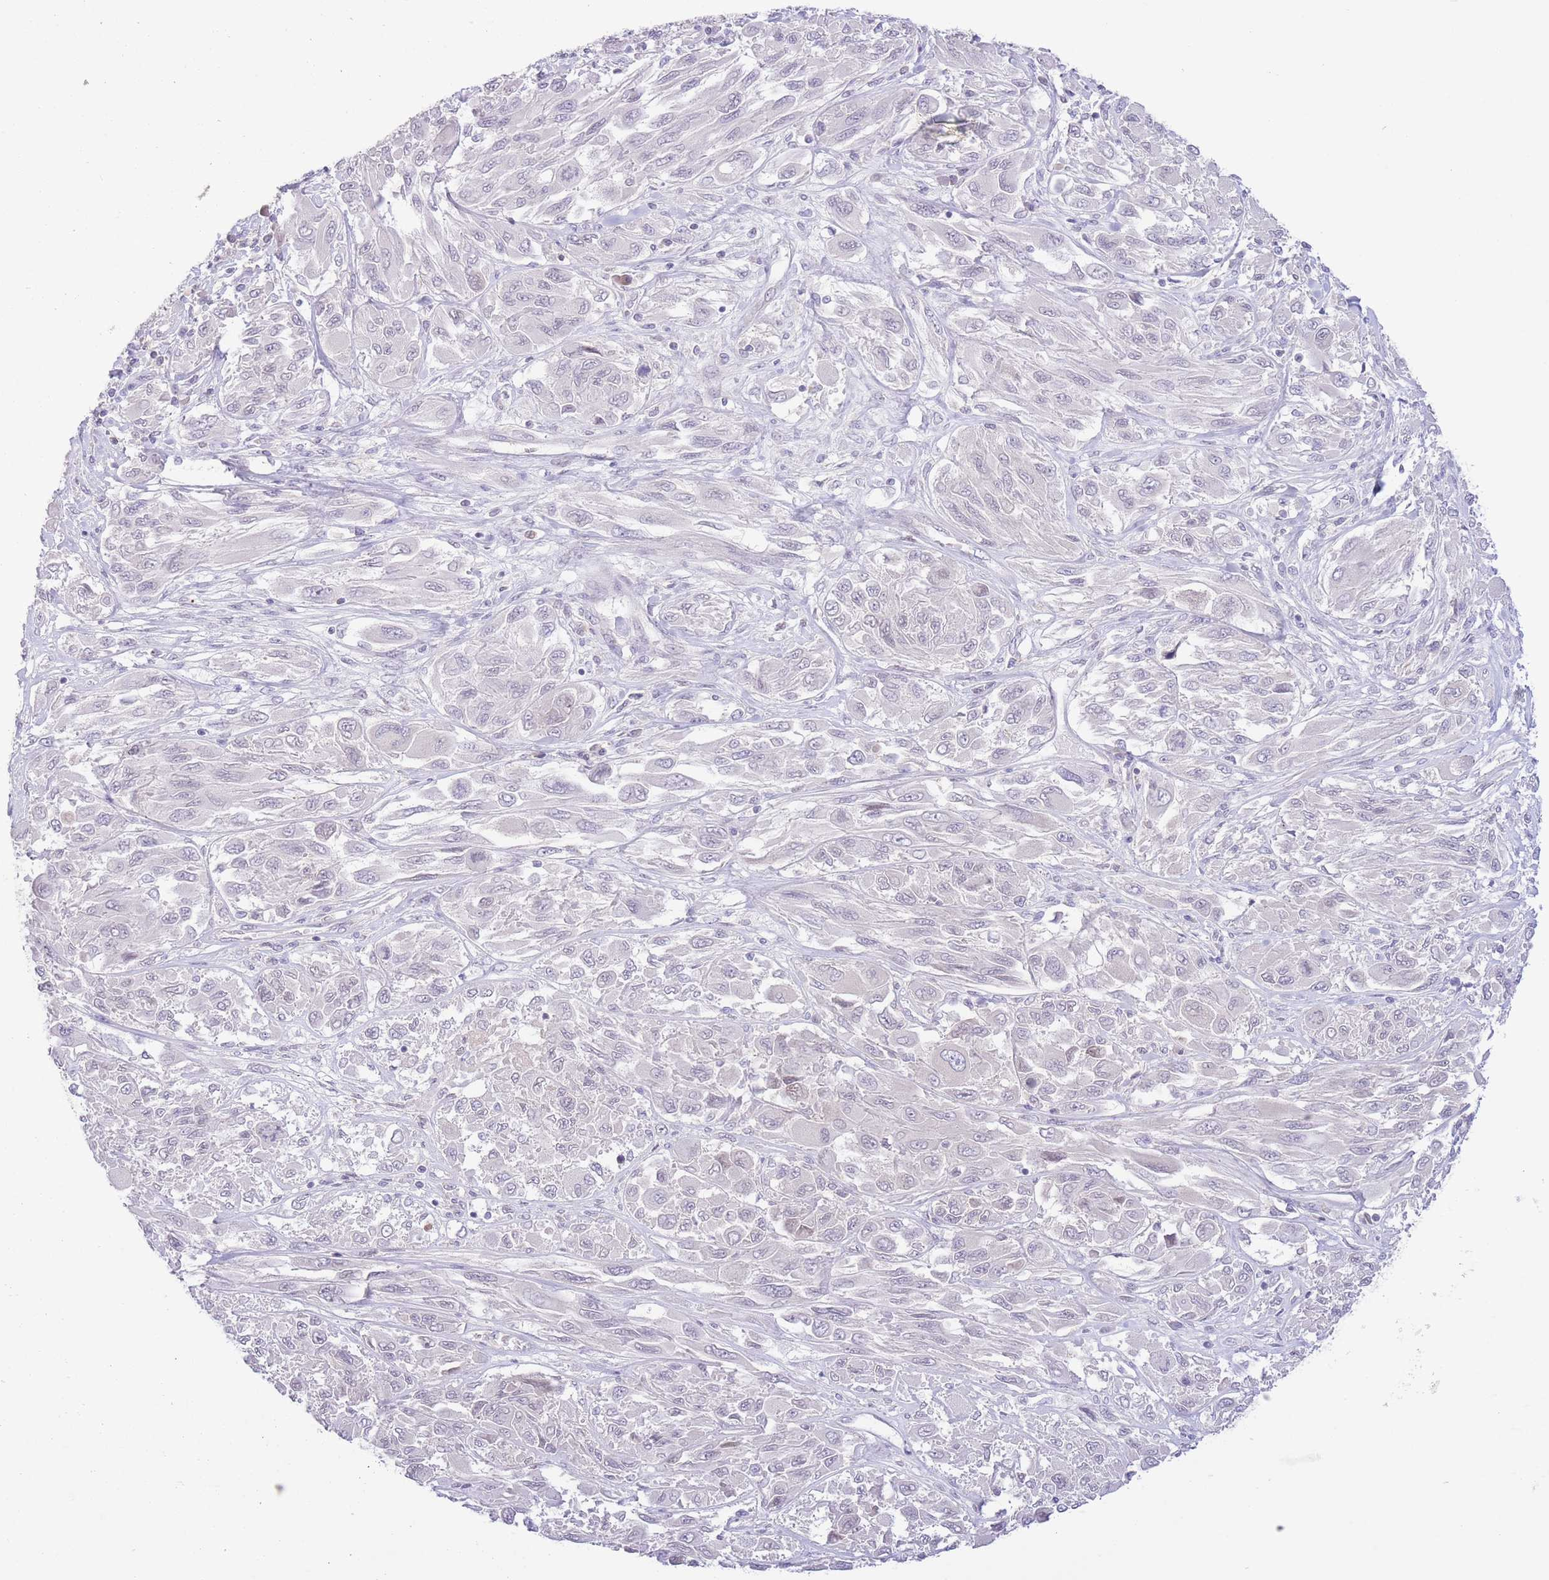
{"staining": {"intensity": "negative", "quantity": "none", "location": "none"}, "tissue": "melanoma", "cell_type": "Tumor cells", "image_type": "cancer", "snomed": [{"axis": "morphology", "description": "Malignant melanoma, NOS"}, {"axis": "topography", "description": "Skin"}], "caption": "DAB (3,3'-diaminobenzidine) immunohistochemical staining of human melanoma exhibits no significant positivity in tumor cells.", "gene": "LCLAT1", "patient": {"sex": "female", "age": 91}}